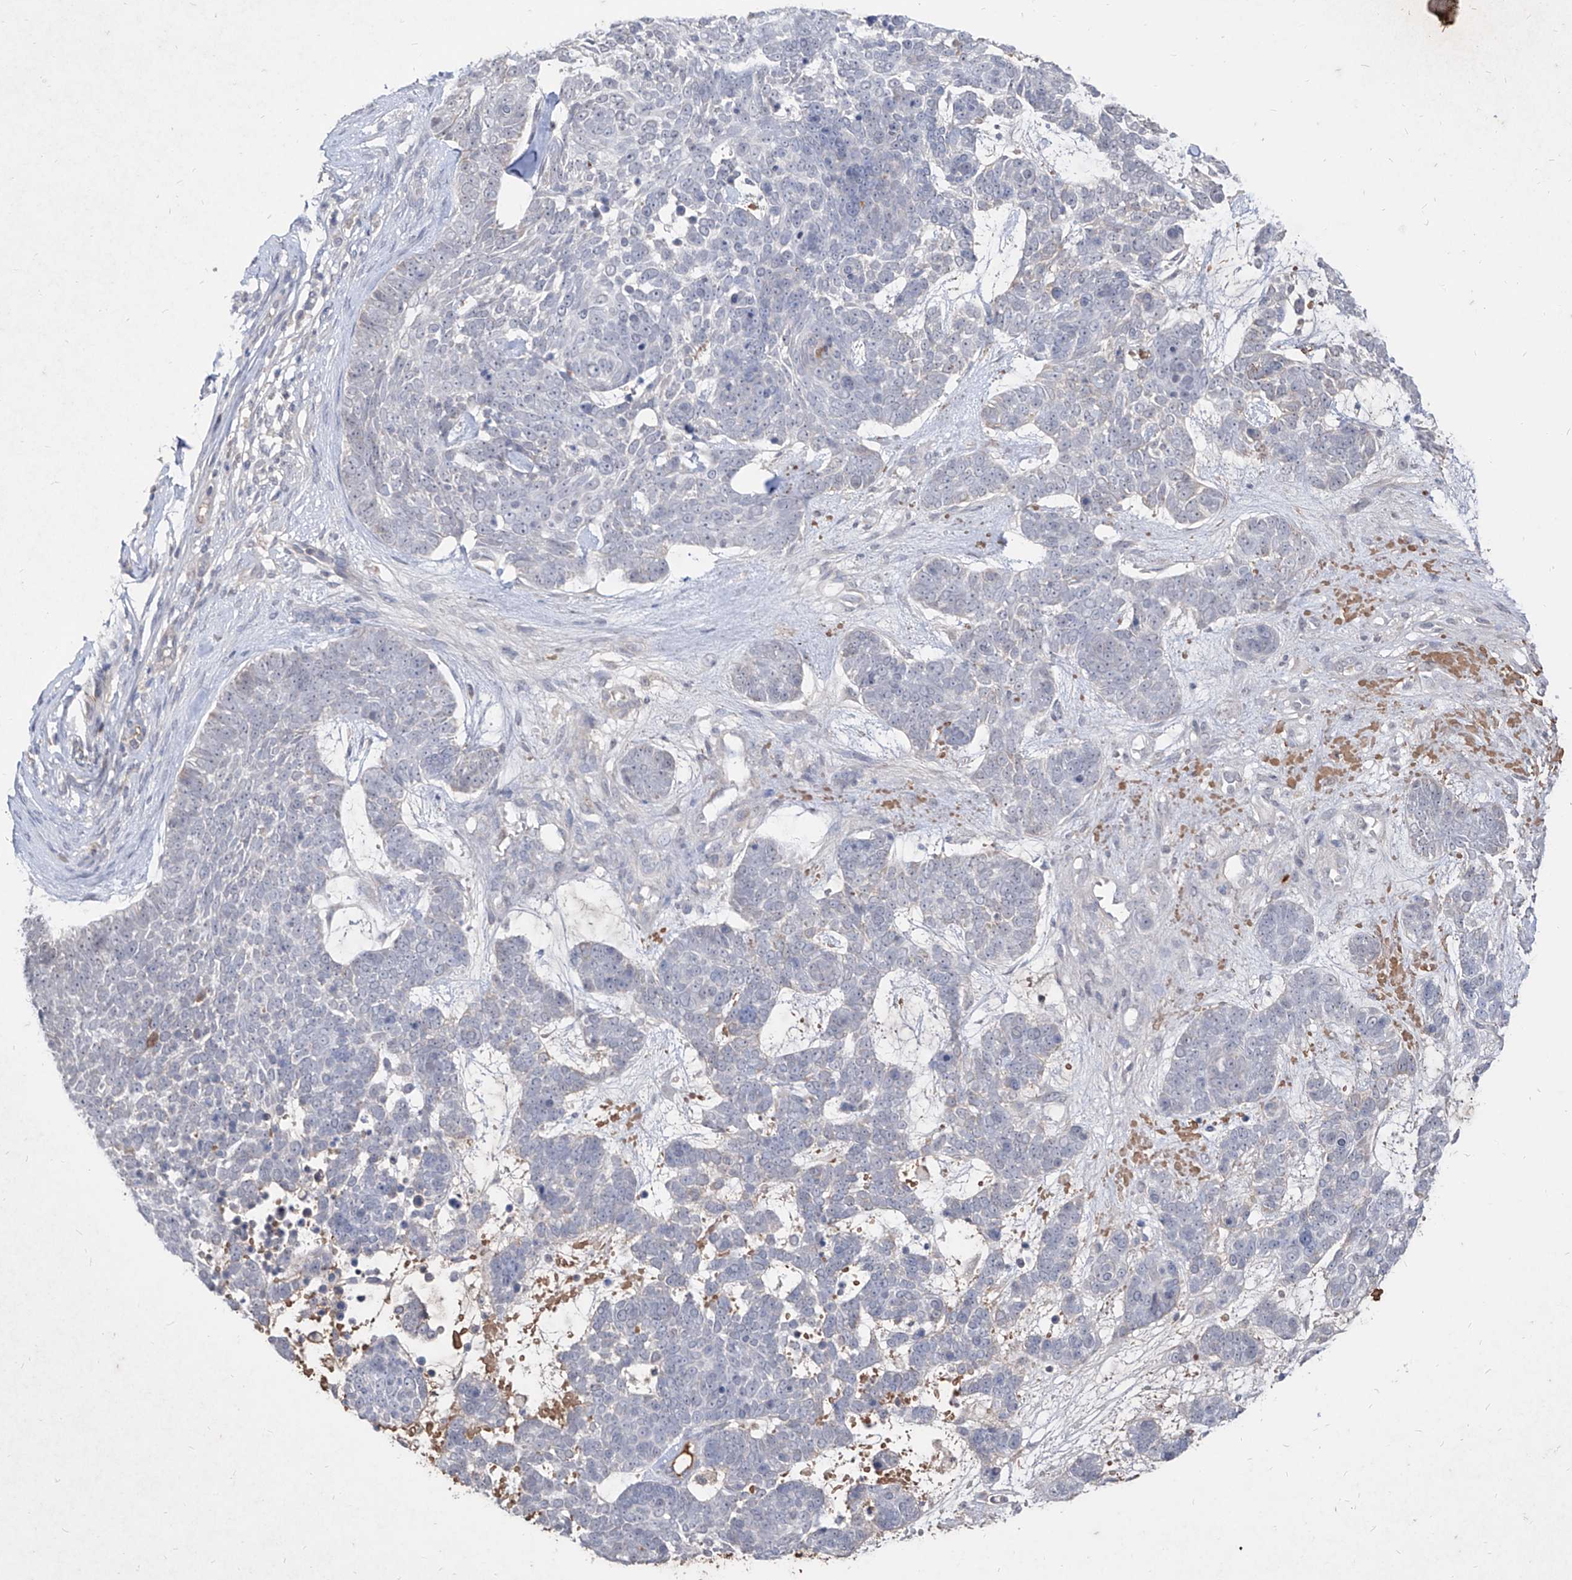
{"staining": {"intensity": "negative", "quantity": "none", "location": "none"}, "tissue": "skin cancer", "cell_type": "Tumor cells", "image_type": "cancer", "snomed": [{"axis": "morphology", "description": "Basal cell carcinoma"}, {"axis": "topography", "description": "Skin"}], "caption": "Tumor cells are negative for brown protein staining in skin cancer.", "gene": "C4A", "patient": {"sex": "female", "age": 81}}